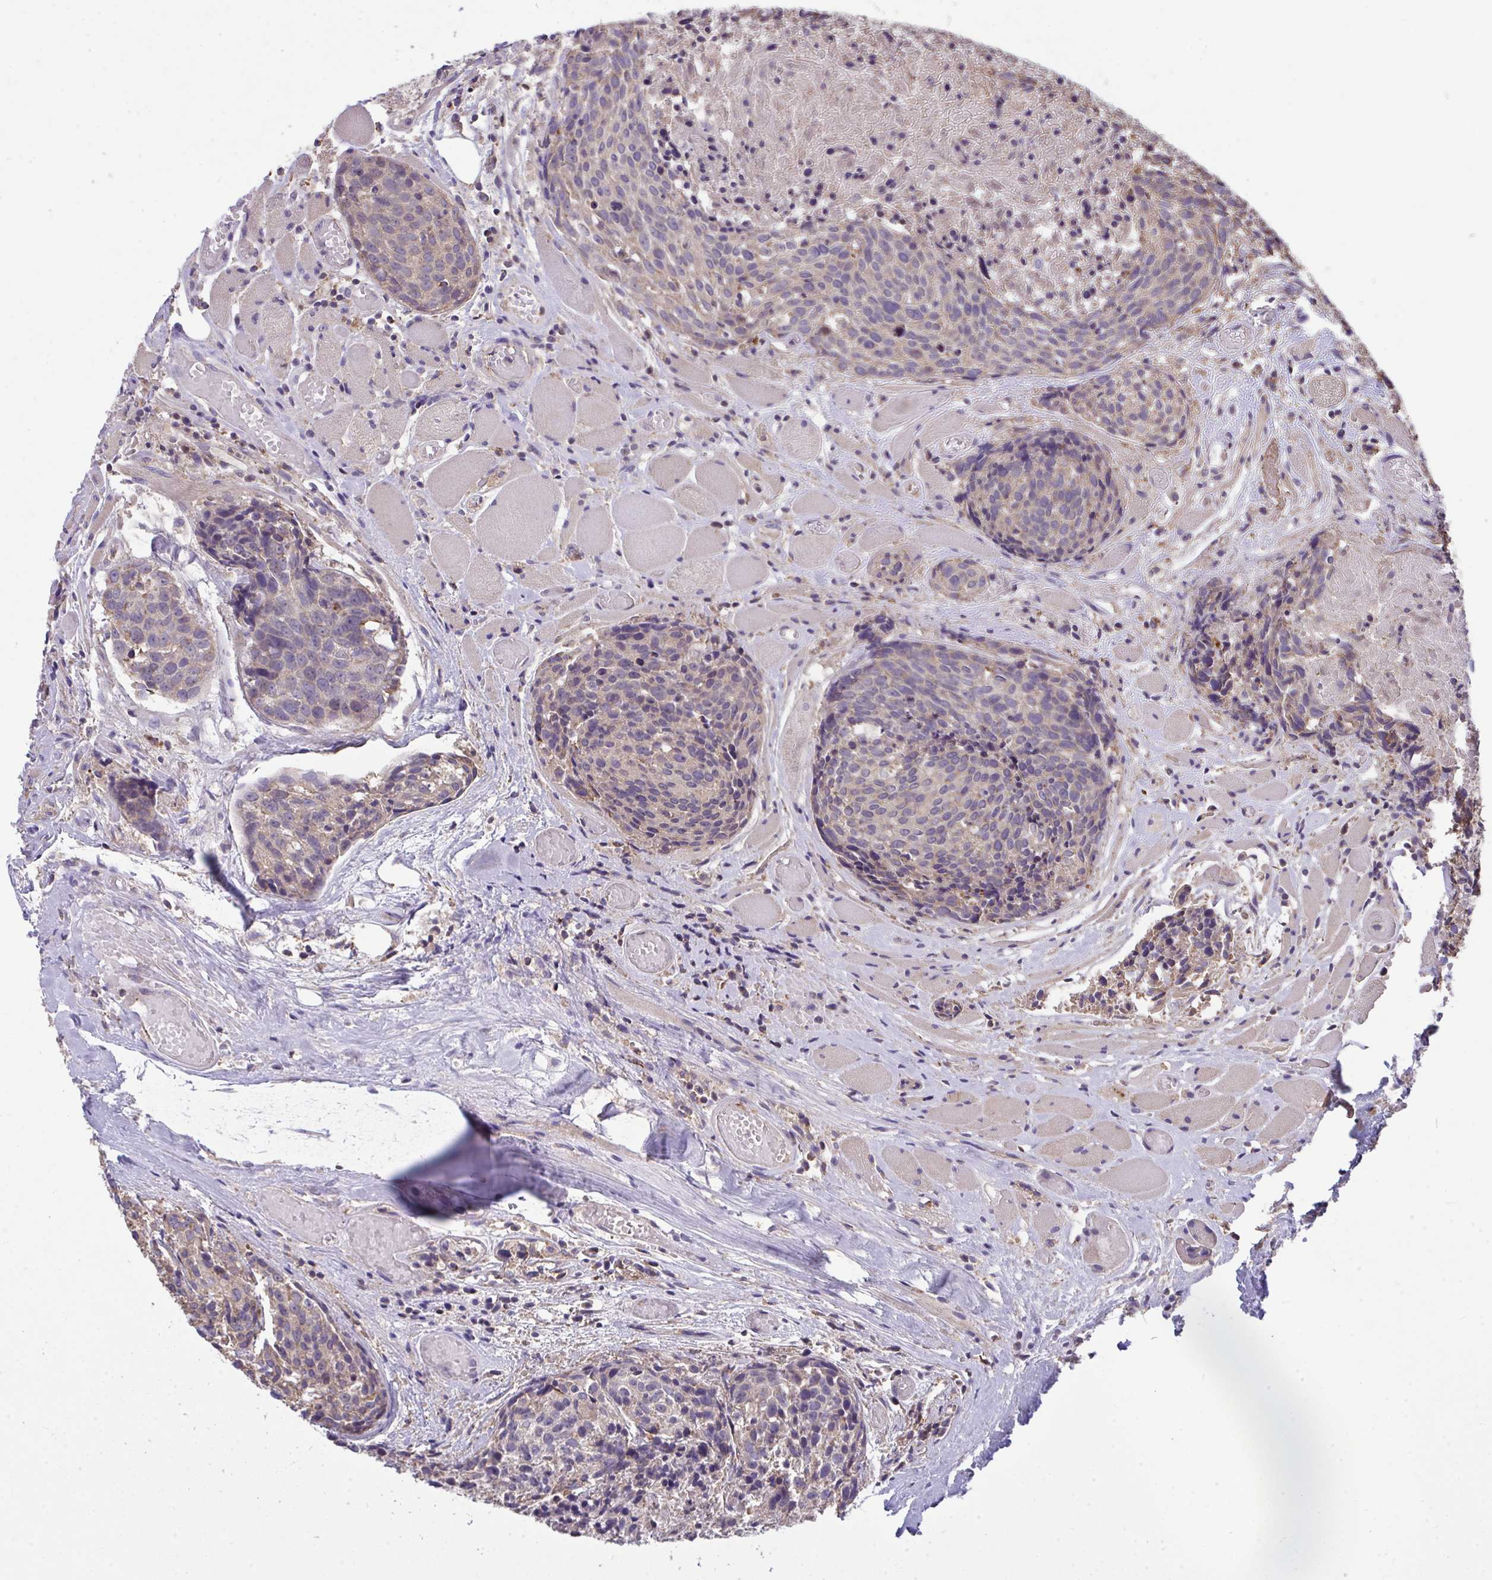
{"staining": {"intensity": "negative", "quantity": "none", "location": "none"}, "tissue": "head and neck cancer", "cell_type": "Tumor cells", "image_type": "cancer", "snomed": [{"axis": "morphology", "description": "Squamous cell carcinoma, NOS"}, {"axis": "topography", "description": "Oral tissue"}, {"axis": "topography", "description": "Head-Neck"}], "caption": "DAB immunohistochemical staining of human head and neck squamous cell carcinoma reveals no significant expression in tumor cells.", "gene": "PPM1H", "patient": {"sex": "male", "age": 64}}